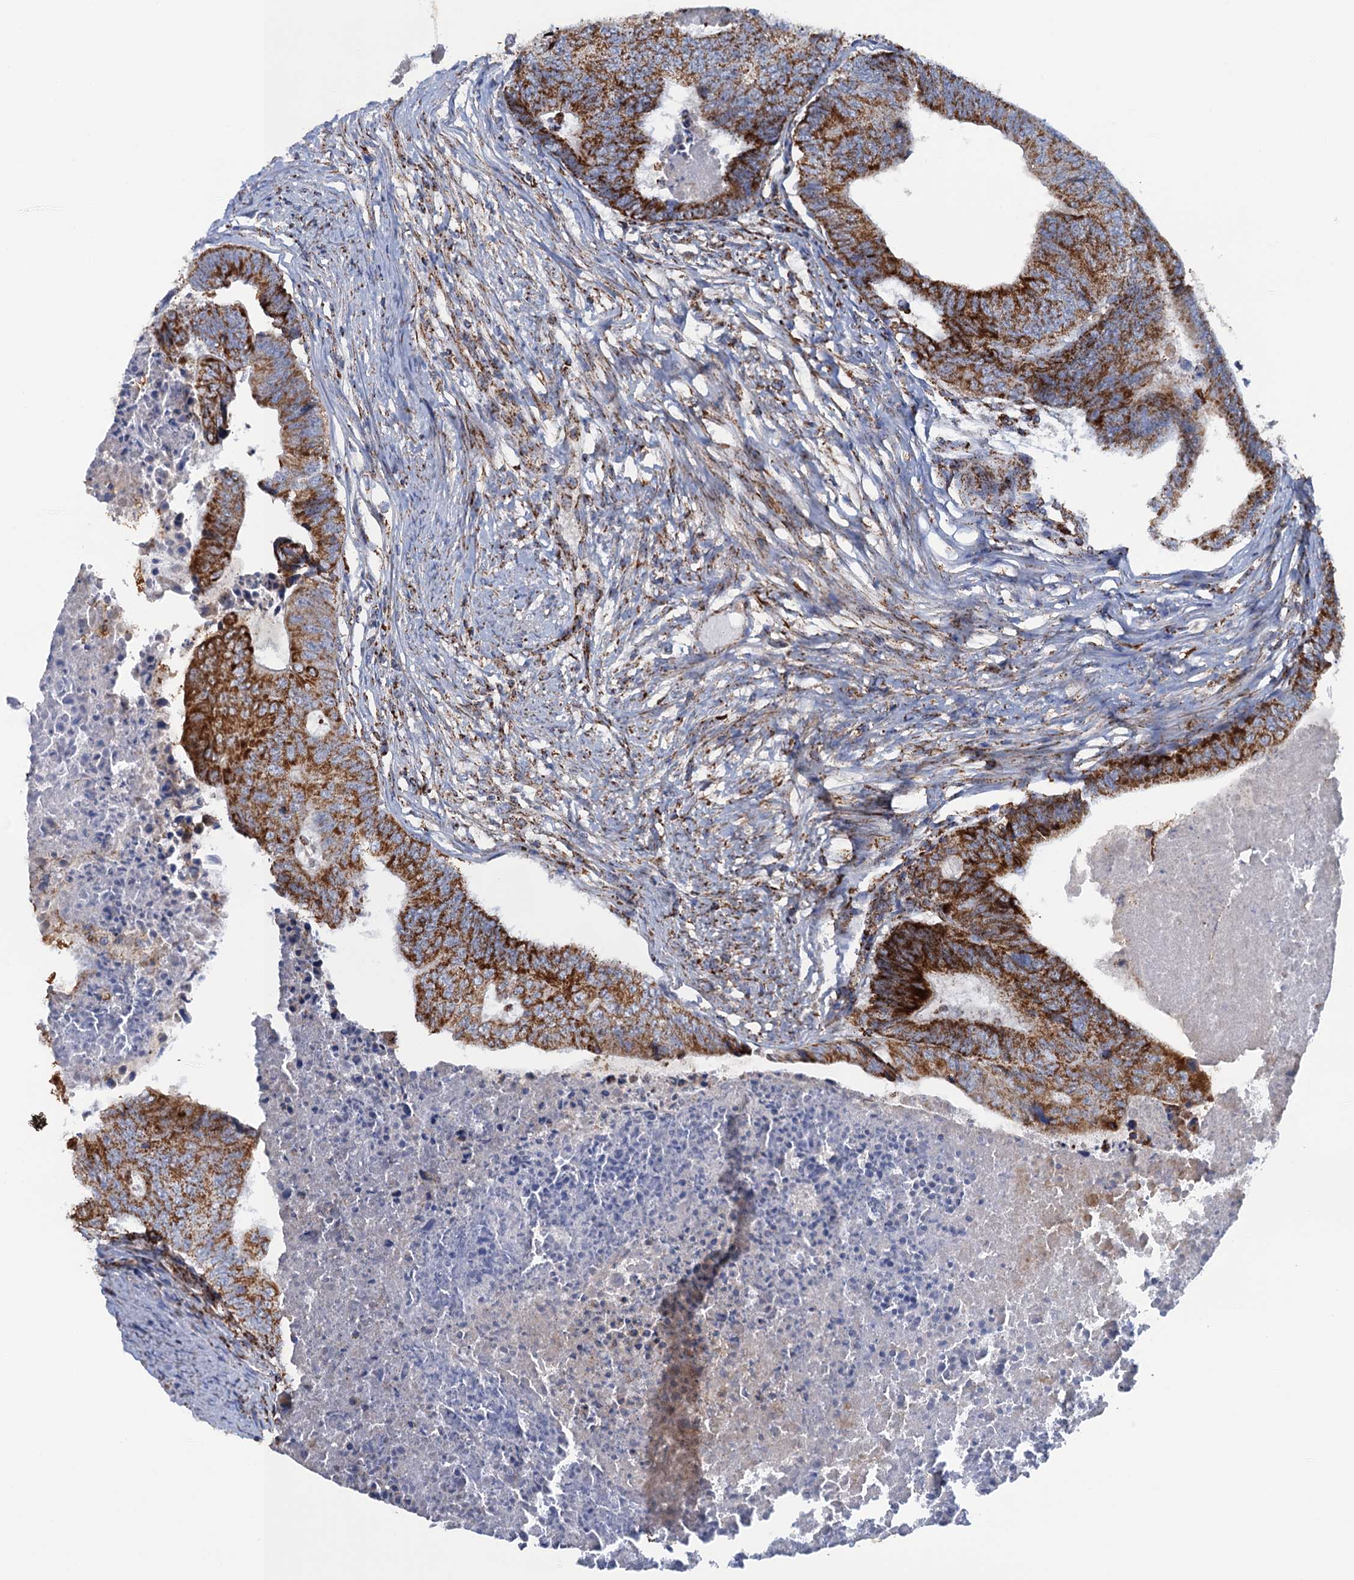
{"staining": {"intensity": "strong", "quantity": ">75%", "location": "cytoplasmic/membranous"}, "tissue": "colorectal cancer", "cell_type": "Tumor cells", "image_type": "cancer", "snomed": [{"axis": "morphology", "description": "Adenocarcinoma, NOS"}, {"axis": "topography", "description": "Colon"}], "caption": "Adenocarcinoma (colorectal) stained with DAB immunohistochemistry demonstrates high levels of strong cytoplasmic/membranous staining in approximately >75% of tumor cells.", "gene": "GTPBP3", "patient": {"sex": "female", "age": 67}}